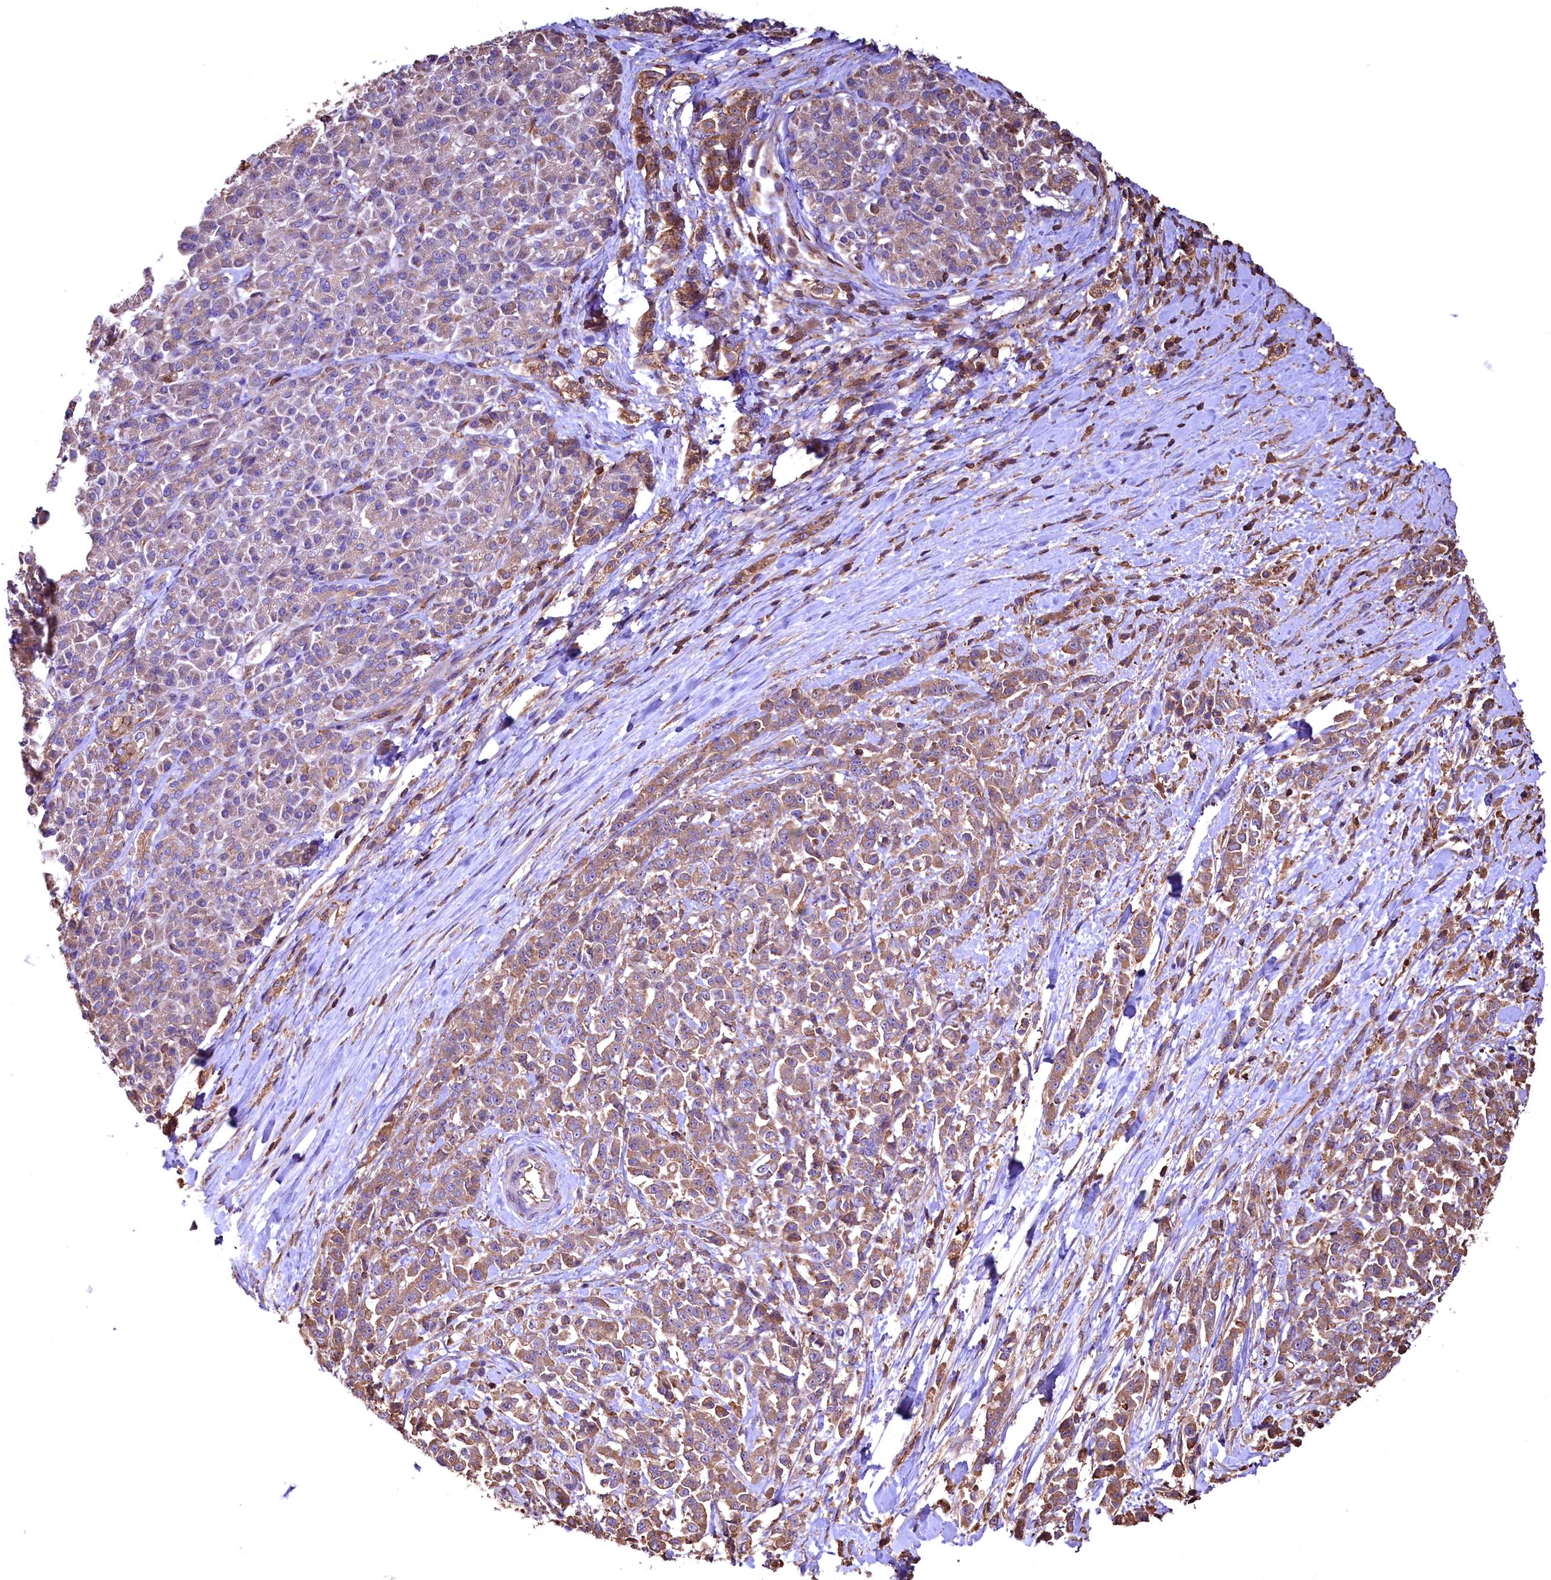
{"staining": {"intensity": "moderate", "quantity": ">75%", "location": "cytoplasmic/membranous"}, "tissue": "pancreatic cancer", "cell_type": "Tumor cells", "image_type": "cancer", "snomed": [{"axis": "morphology", "description": "Normal tissue, NOS"}, {"axis": "morphology", "description": "Adenocarcinoma, NOS"}, {"axis": "topography", "description": "Pancreas"}], "caption": "Protein expression analysis of human pancreatic adenocarcinoma reveals moderate cytoplasmic/membranous expression in about >75% of tumor cells.", "gene": "RARS2", "patient": {"sex": "female", "age": 64}}